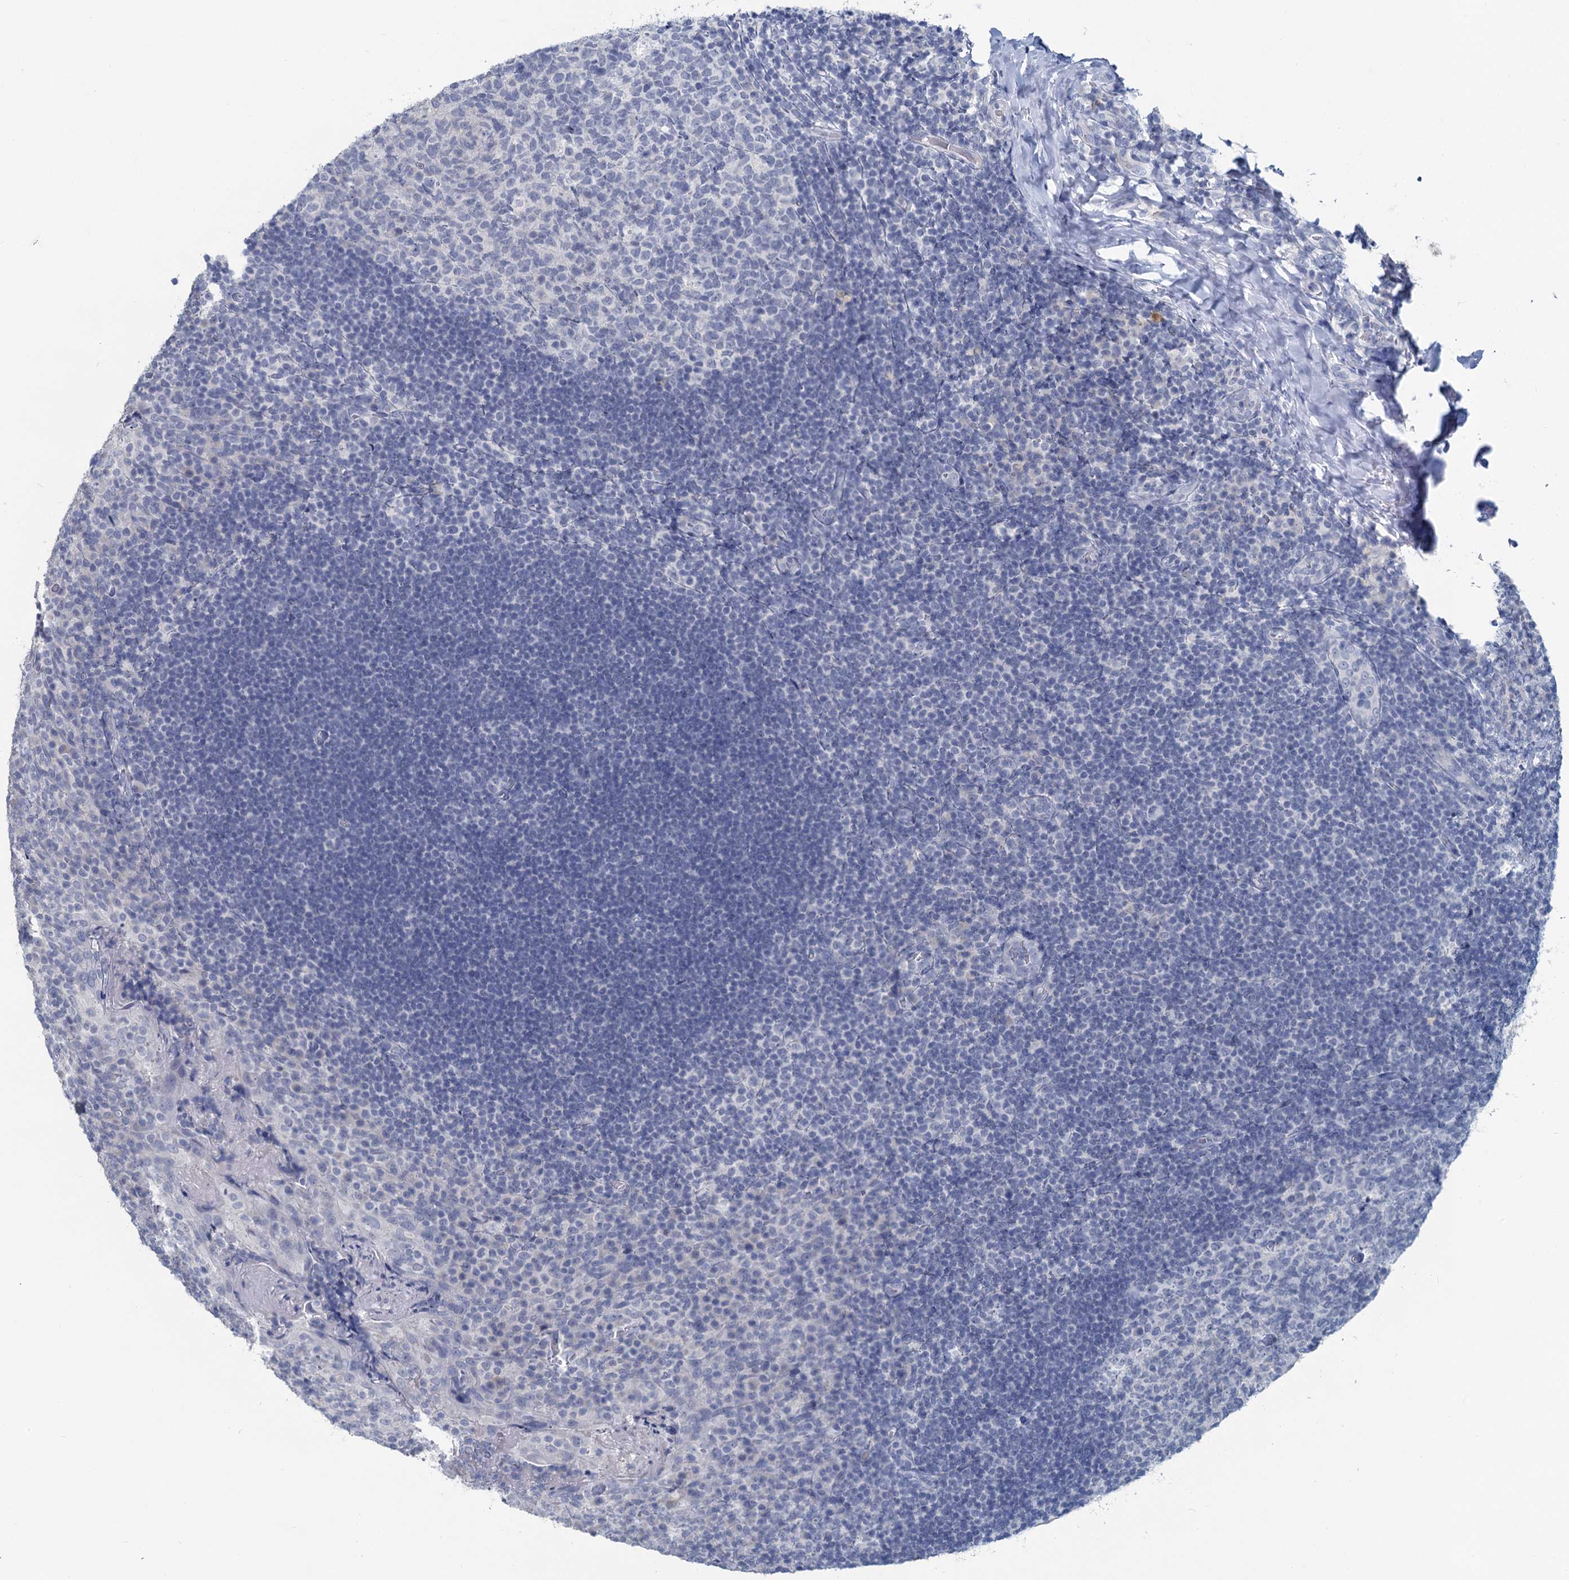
{"staining": {"intensity": "negative", "quantity": "none", "location": "none"}, "tissue": "tonsil", "cell_type": "Germinal center cells", "image_type": "normal", "snomed": [{"axis": "morphology", "description": "Normal tissue, NOS"}, {"axis": "topography", "description": "Tonsil"}], "caption": "This image is of normal tonsil stained with IHC to label a protein in brown with the nuclei are counter-stained blue. There is no positivity in germinal center cells.", "gene": "CHGA", "patient": {"sex": "male", "age": 17}}